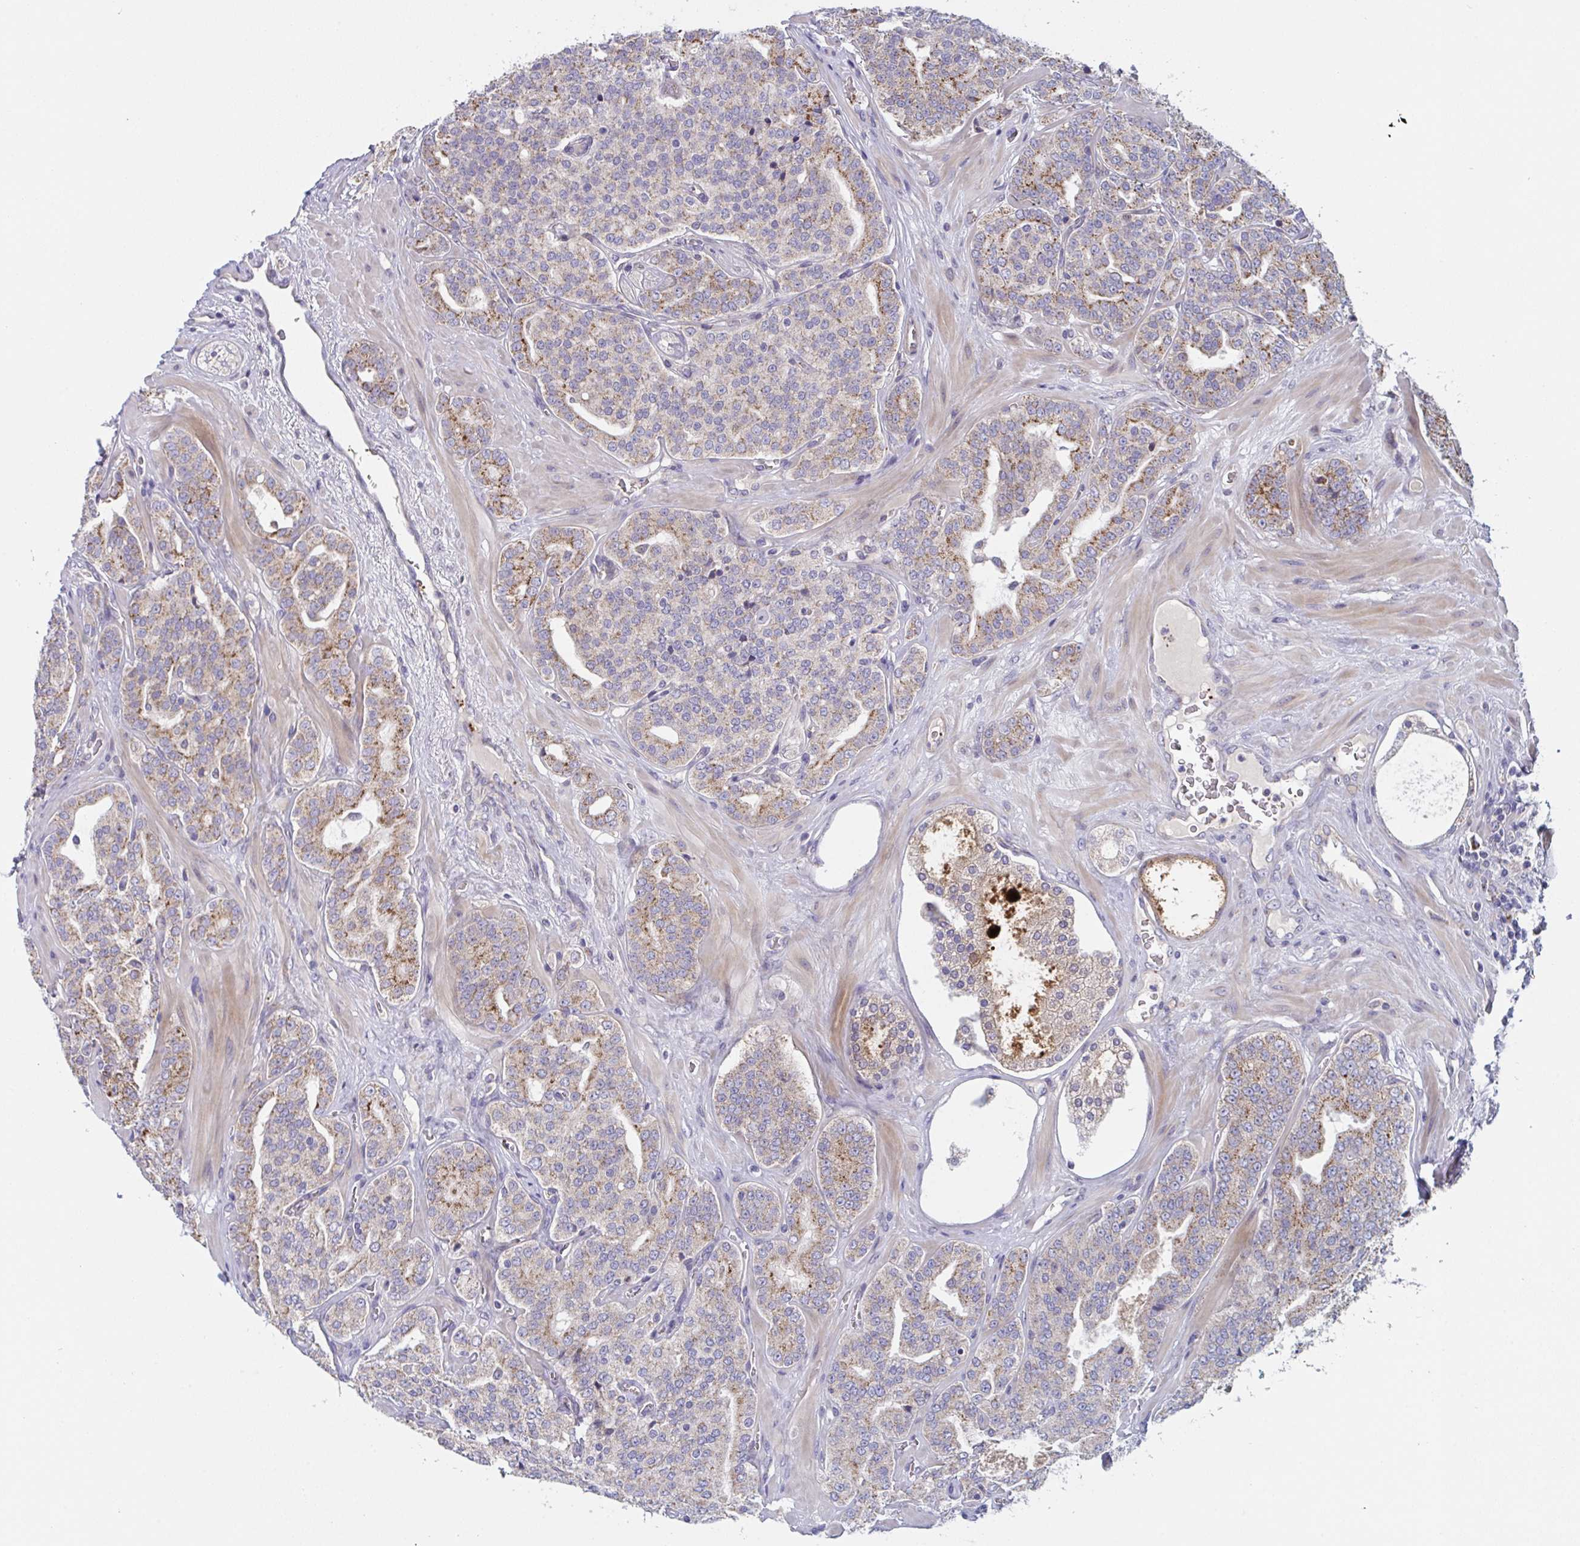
{"staining": {"intensity": "moderate", "quantity": ">75%", "location": "cytoplasmic/membranous"}, "tissue": "prostate cancer", "cell_type": "Tumor cells", "image_type": "cancer", "snomed": [{"axis": "morphology", "description": "Adenocarcinoma, High grade"}, {"axis": "topography", "description": "Prostate"}], "caption": "A high-resolution micrograph shows immunohistochemistry staining of prostate cancer, which shows moderate cytoplasmic/membranous positivity in approximately >75% of tumor cells.", "gene": "MRPS2", "patient": {"sex": "male", "age": 66}}